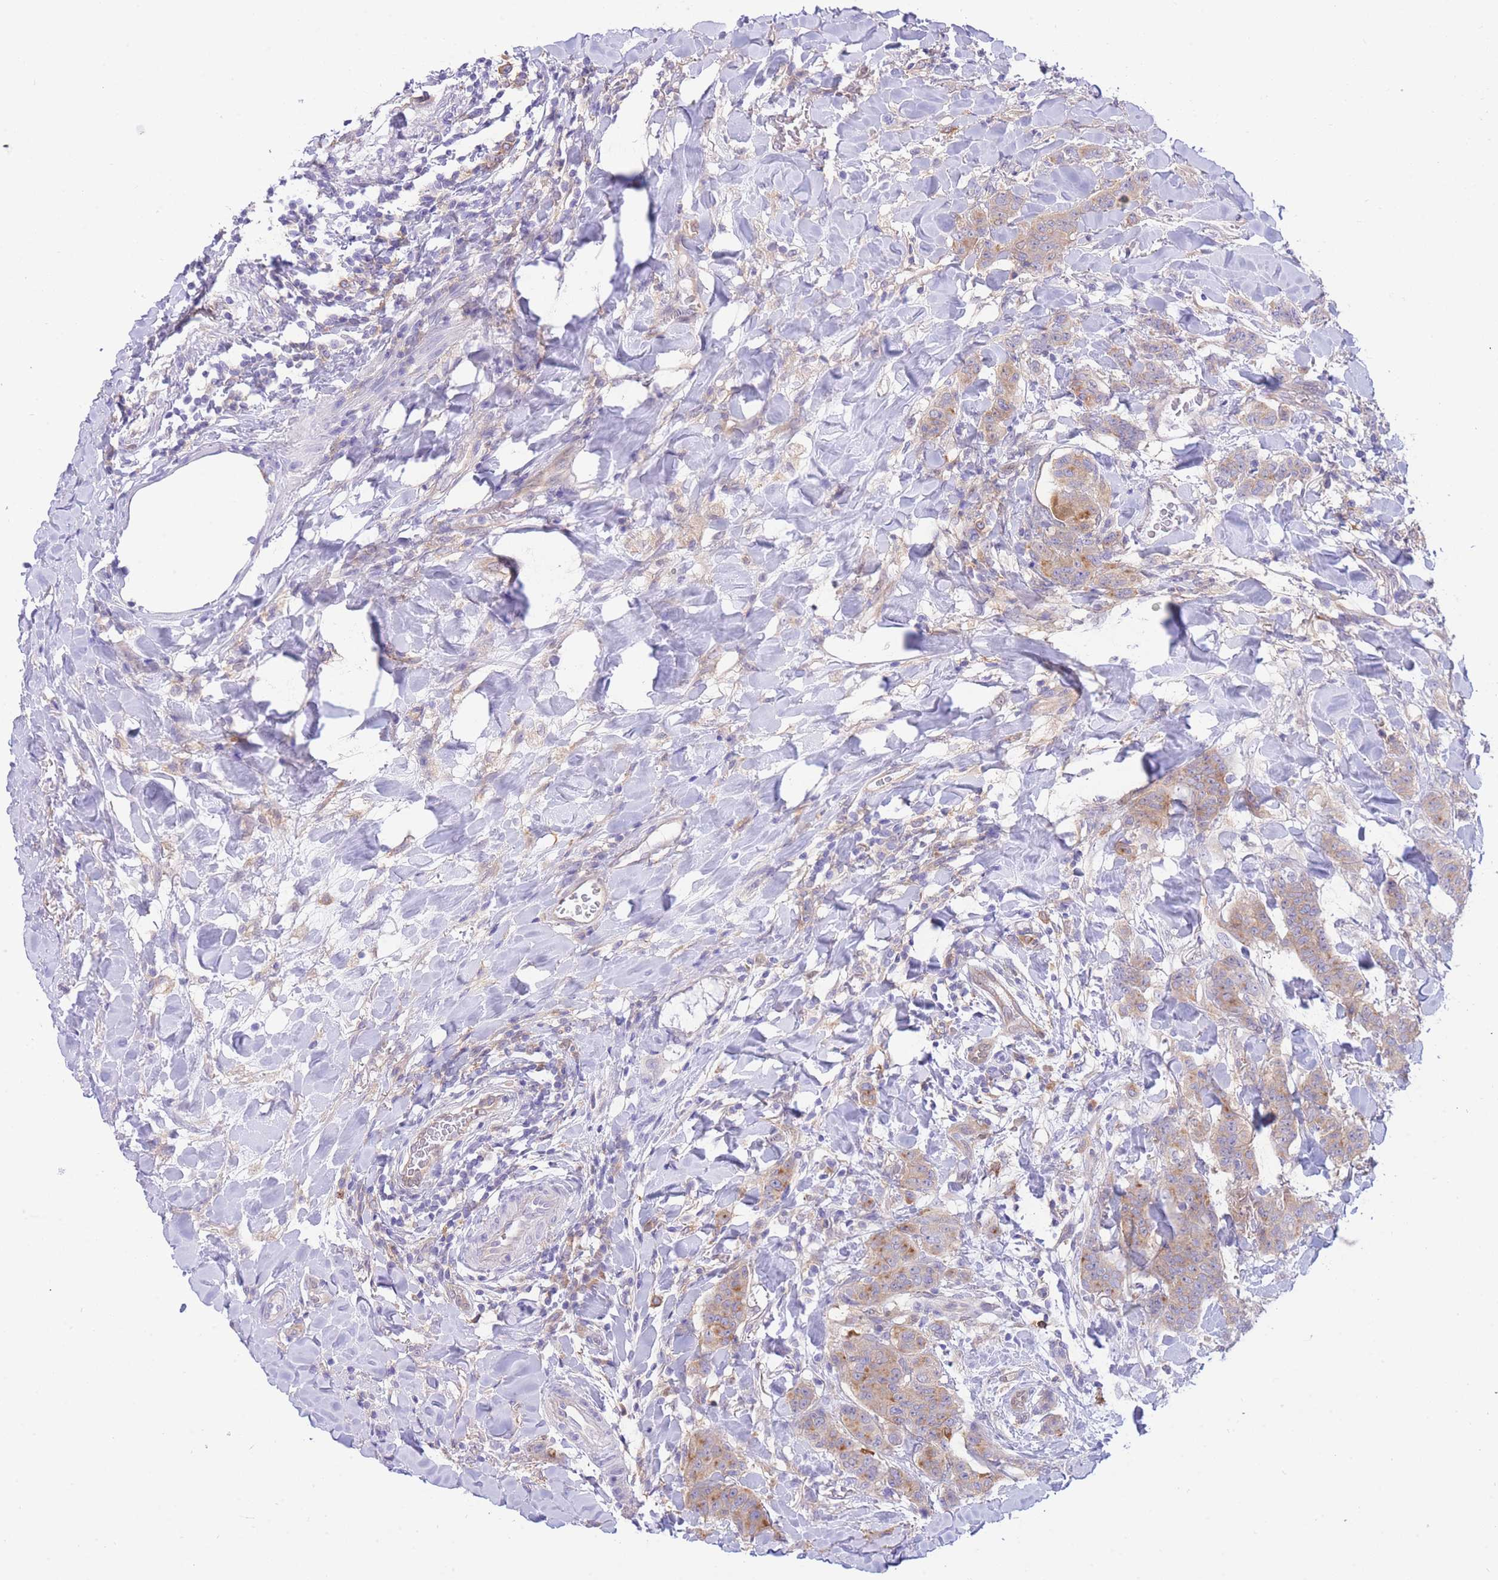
{"staining": {"intensity": "moderate", "quantity": "25%-75%", "location": "cytoplasmic/membranous"}, "tissue": "breast cancer", "cell_type": "Tumor cells", "image_type": "cancer", "snomed": [{"axis": "morphology", "description": "Duct carcinoma"}, {"axis": "topography", "description": "Breast"}], "caption": "Immunohistochemical staining of breast intraductal carcinoma shows moderate cytoplasmic/membranous protein staining in approximately 25%-75% of tumor cells.", "gene": "NAMPT", "patient": {"sex": "female", "age": 40}}